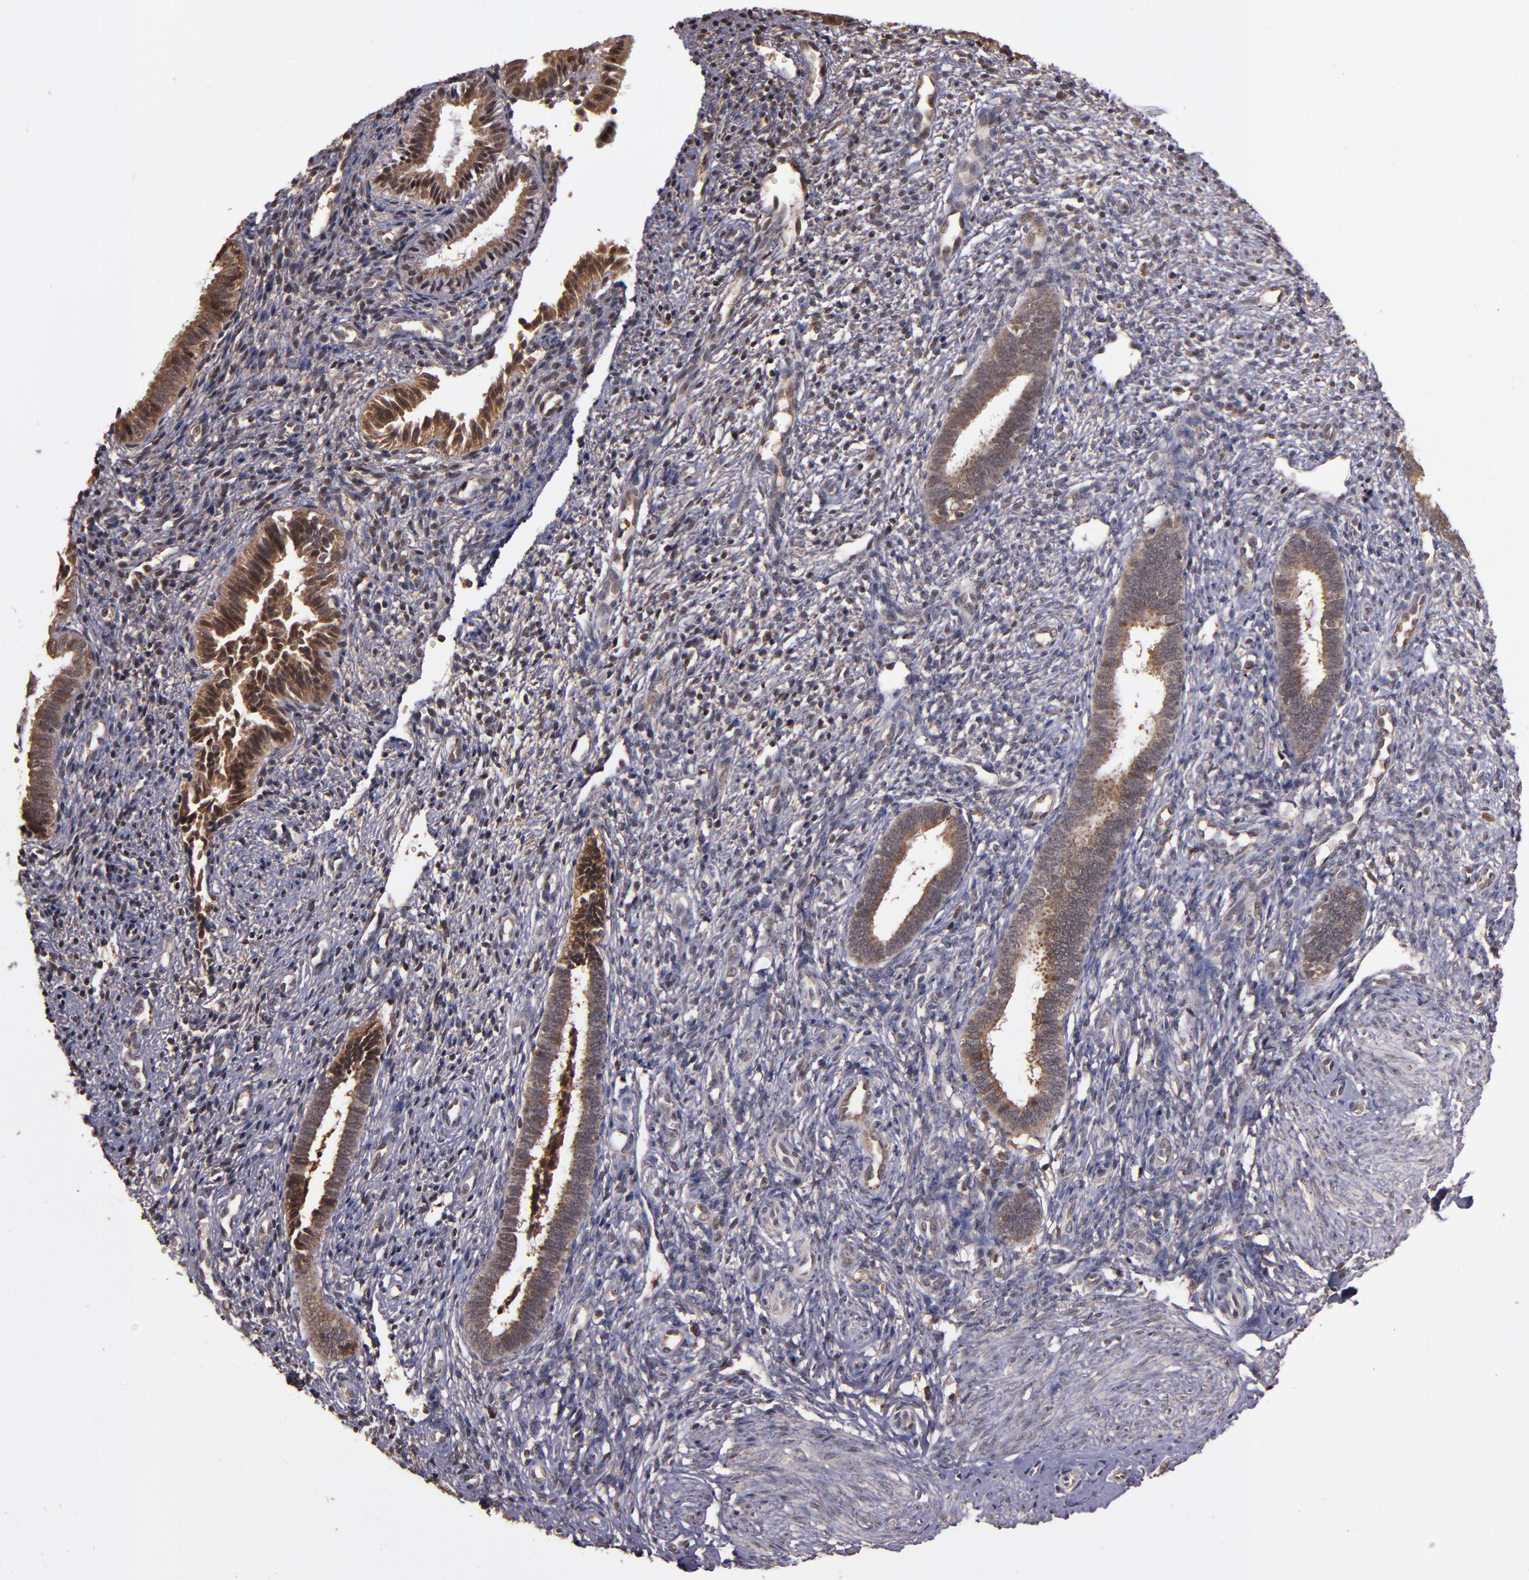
{"staining": {"intensity": "weak", "quantity": "<25%", "location": "nuclear"}, "tissue": "endometrium", "cell_type": "Cells in endometrial stroma", "image_type": "normal", "snomed": [{"axis": "morphology", "description": "Normal tissue, NOS"}, {"axis": "topography", "description": "Endometrium"}], "caption": "An immunohistochemistry (IHC) micrograph of benign endometrium is shown. There is no staining in cells in endometrial stroma of endometrium.", "gene": "RIOK3", "patient": {"sex": "female", "age": 27}}